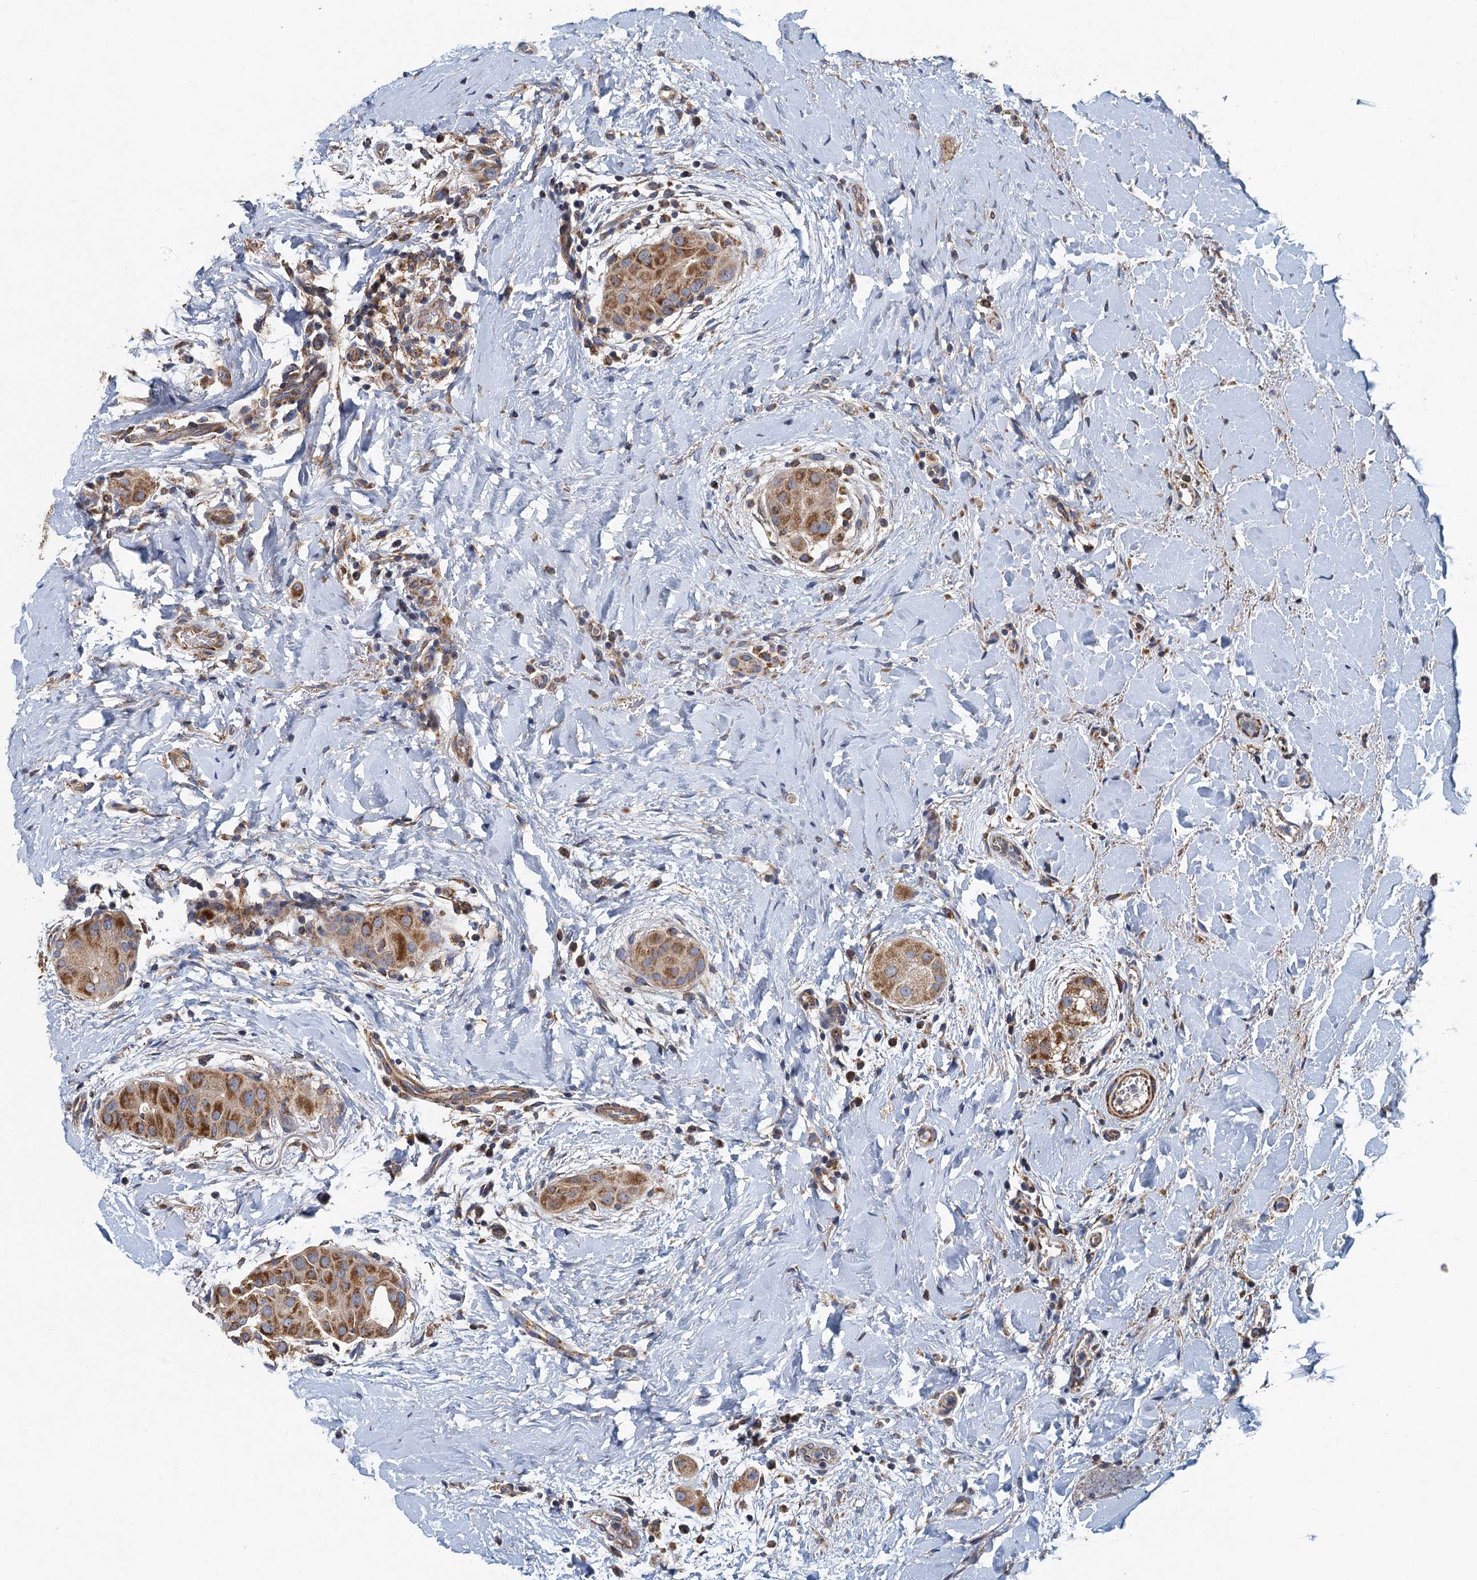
{"staining": {"intensity": "moderate", "quantity": ">75%", "location": "cytoplasmic/membranous"}, "tissue": "thyroid cancer", "cell_type": "Tumor cells", "image_type": "cancer", "snomed": [{"axis": "morphology", "description": "Papillary adenocarcinoma, NOS"}, {"axis": "topography", "description": "Thyroid gland"}], "caption": "Human thyroid cancer stained for a protein (brown) exhibits moderate cytoplasmic/membranous positive expression in approximately >75% of tumor cells.", "gene": "BCS1L", "patient": {"sex": "male", "age": 33}}